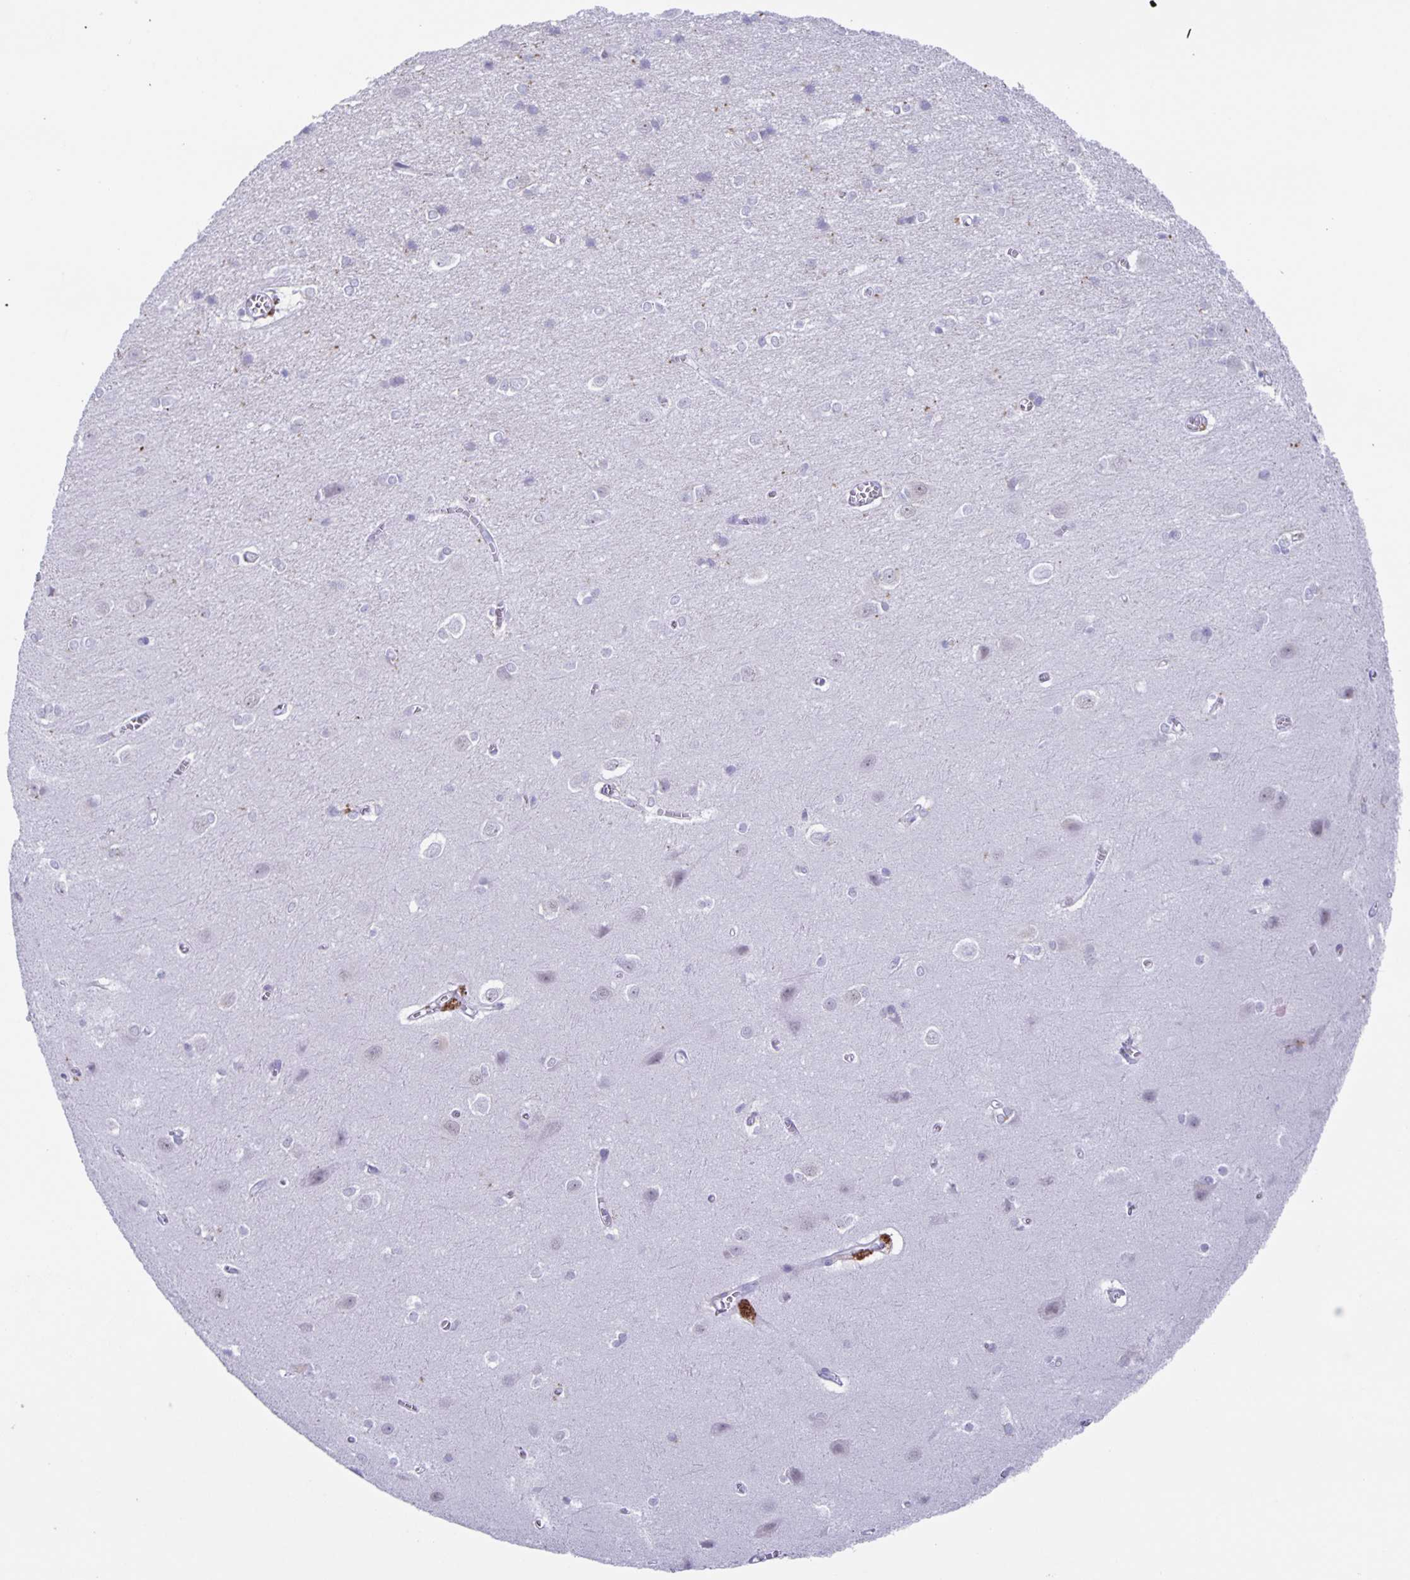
{"staining": {"intensity": "negative", "quantity": "none", "location": "none"}, "tissue": "cerebral cortex", "cell_type": "Endothelial cells", "image_type": "normal", "snomed": [{"axis": "morphology", "description": "Normal tissue, NOS"}, {"axis": "topography", "description": "Cerebral cortex"}], "caption": "This is an immunohistochemistry (IHC) histopathology image of benign cerebral cortex. There is no staining in endothelial cells.", "gene": "LIPA", "patient": {"sex": "male", "age": 37}}